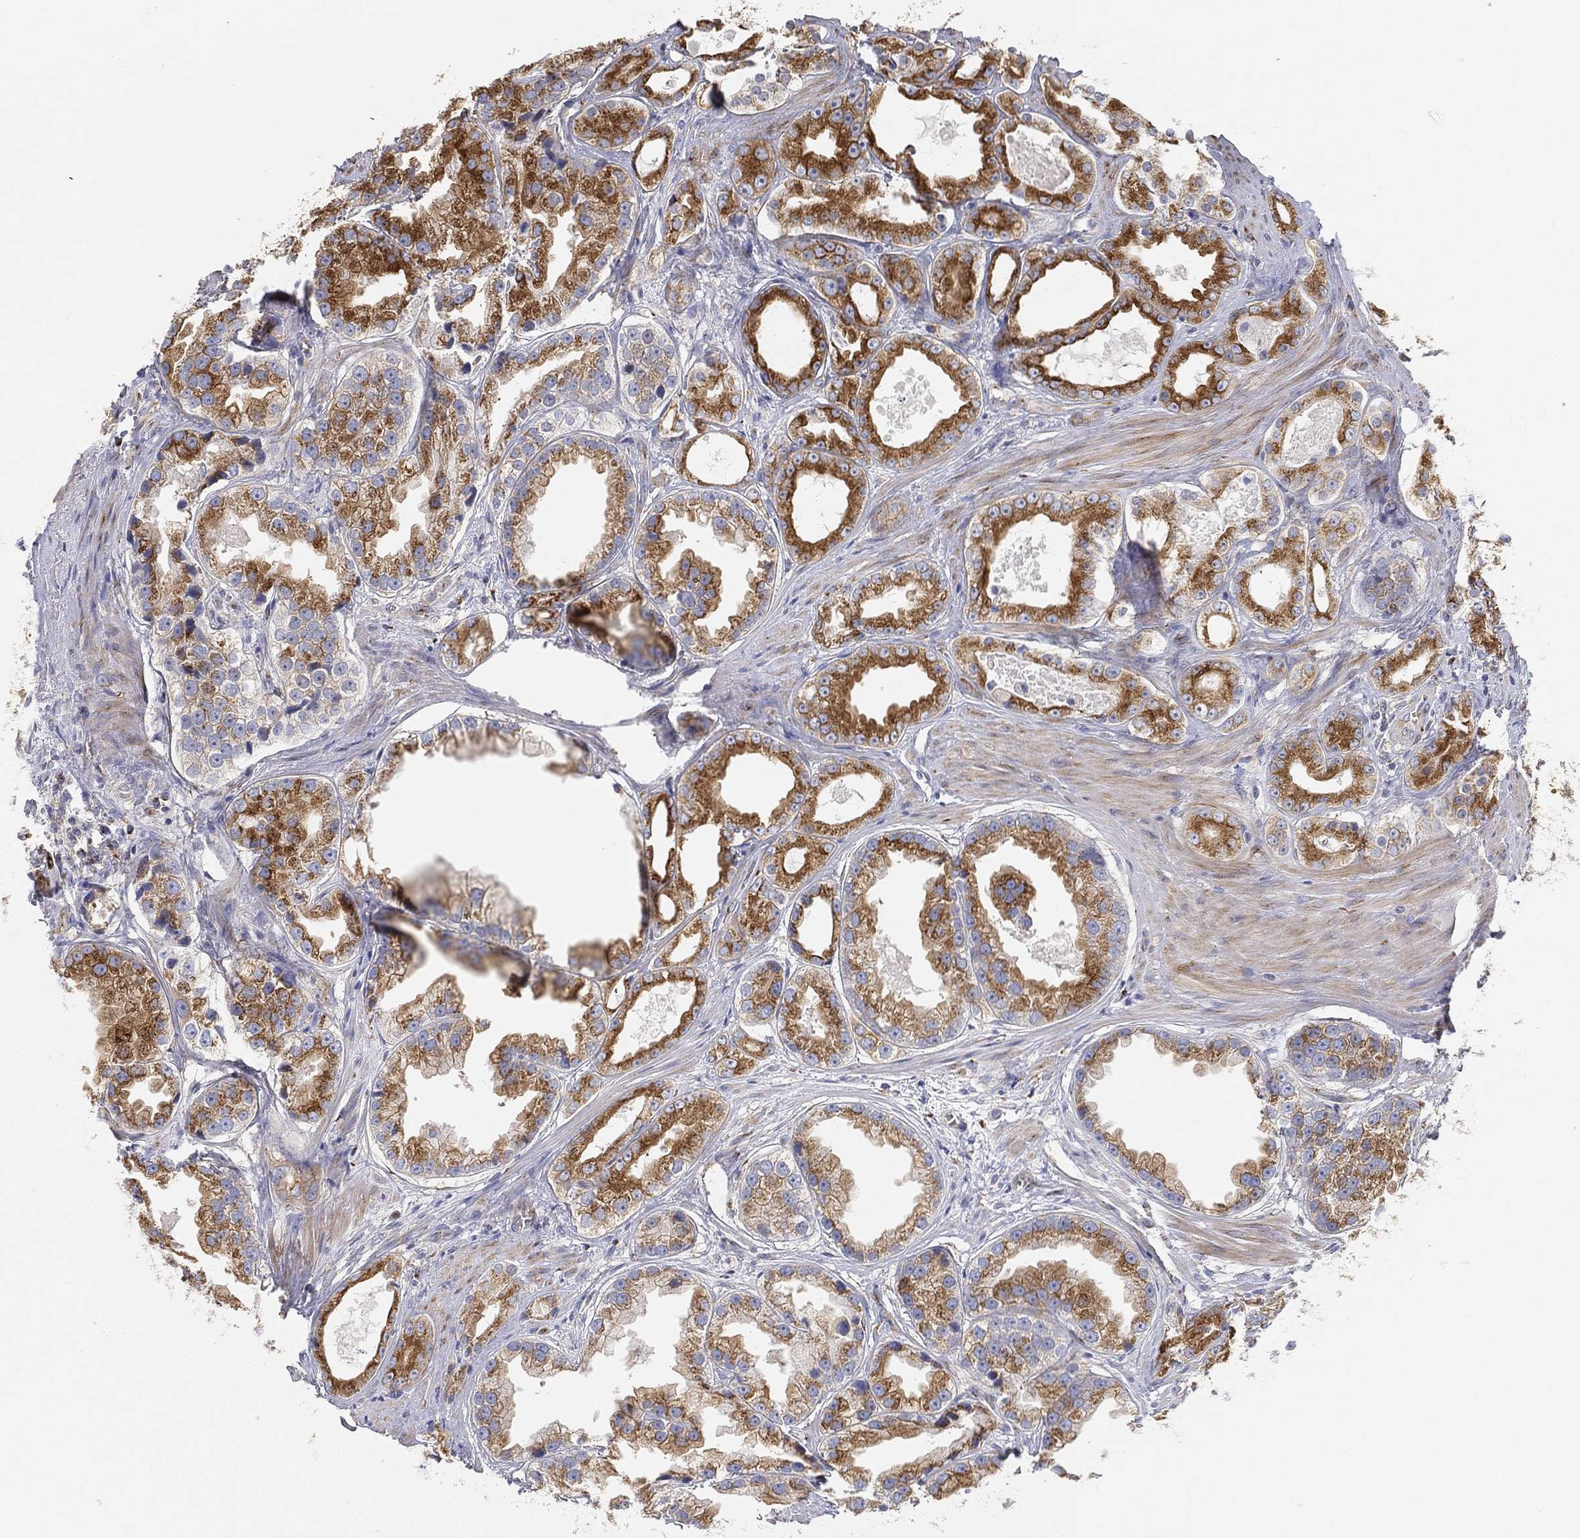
{"staining": {"intensity": "strong", "quantity": "25%-75%", "location": "cytoplasmic/membranous"}, "tissue": "prostate cancer", "cell_type": "Tumor cells", "image_type": "cancer", "snomed": [{"axis": "morphology", "description": "Adenocarcinoma, NOS"}, {"axis": "topography", "description": "Prostate"}], "caption": "An immunohistochemistry image of tumor tissue is shown. Protein staining in brown shows strong cytoplasmic/membranous positivity in prostate cancer (adenocarcinoma) within tumor cells.", "gene": "TMEM25", "patient": {"sex": "male", "age": 61}}